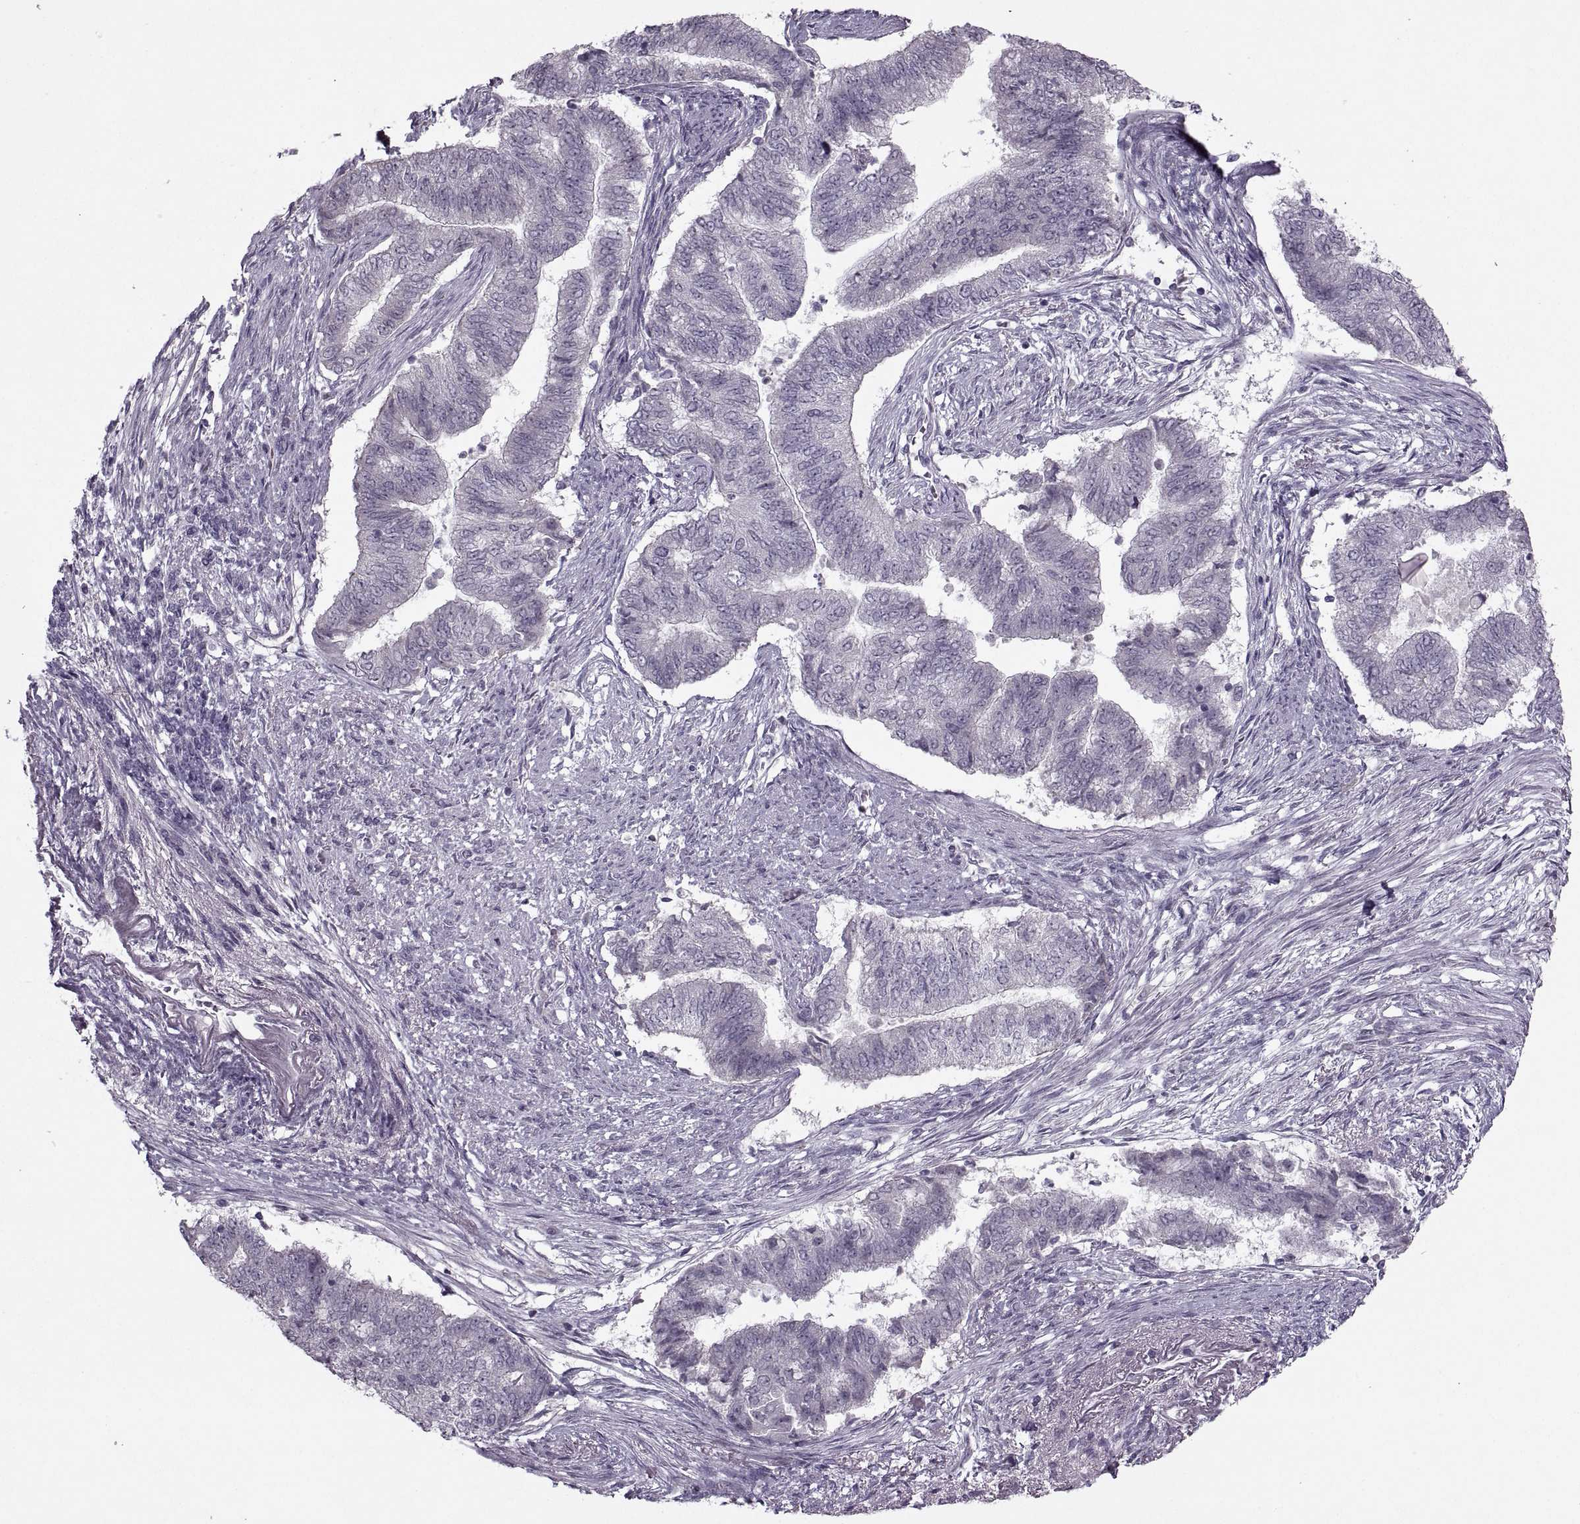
{"staining": {"intensity": "negative", "quantity": "none", "location": "none"}, "tissue": "endometrial cancer", "cell_type": "Tumor cells", "image_type": "cancer", "snomed": [{"axis": "morphology", "description": "Adenocarcinoma, NOS"}, {"axis": "topography", "description": "Endometrium"}], "caption": "This micrograph is of endometrial cancer (adenocarcinoma) stained with immunohistochemistry (IHC) to label a protein in brown with the nuclei are counter-stained blue. There is no staining in tumor cells. (Brightfield microscopy of DAB (3,3'-diaminobenzidine) immunohistochemistry (IHC) at high magnification).", "gene": "MGAT4D", "patient": {"sex": "female", "age": 65}}